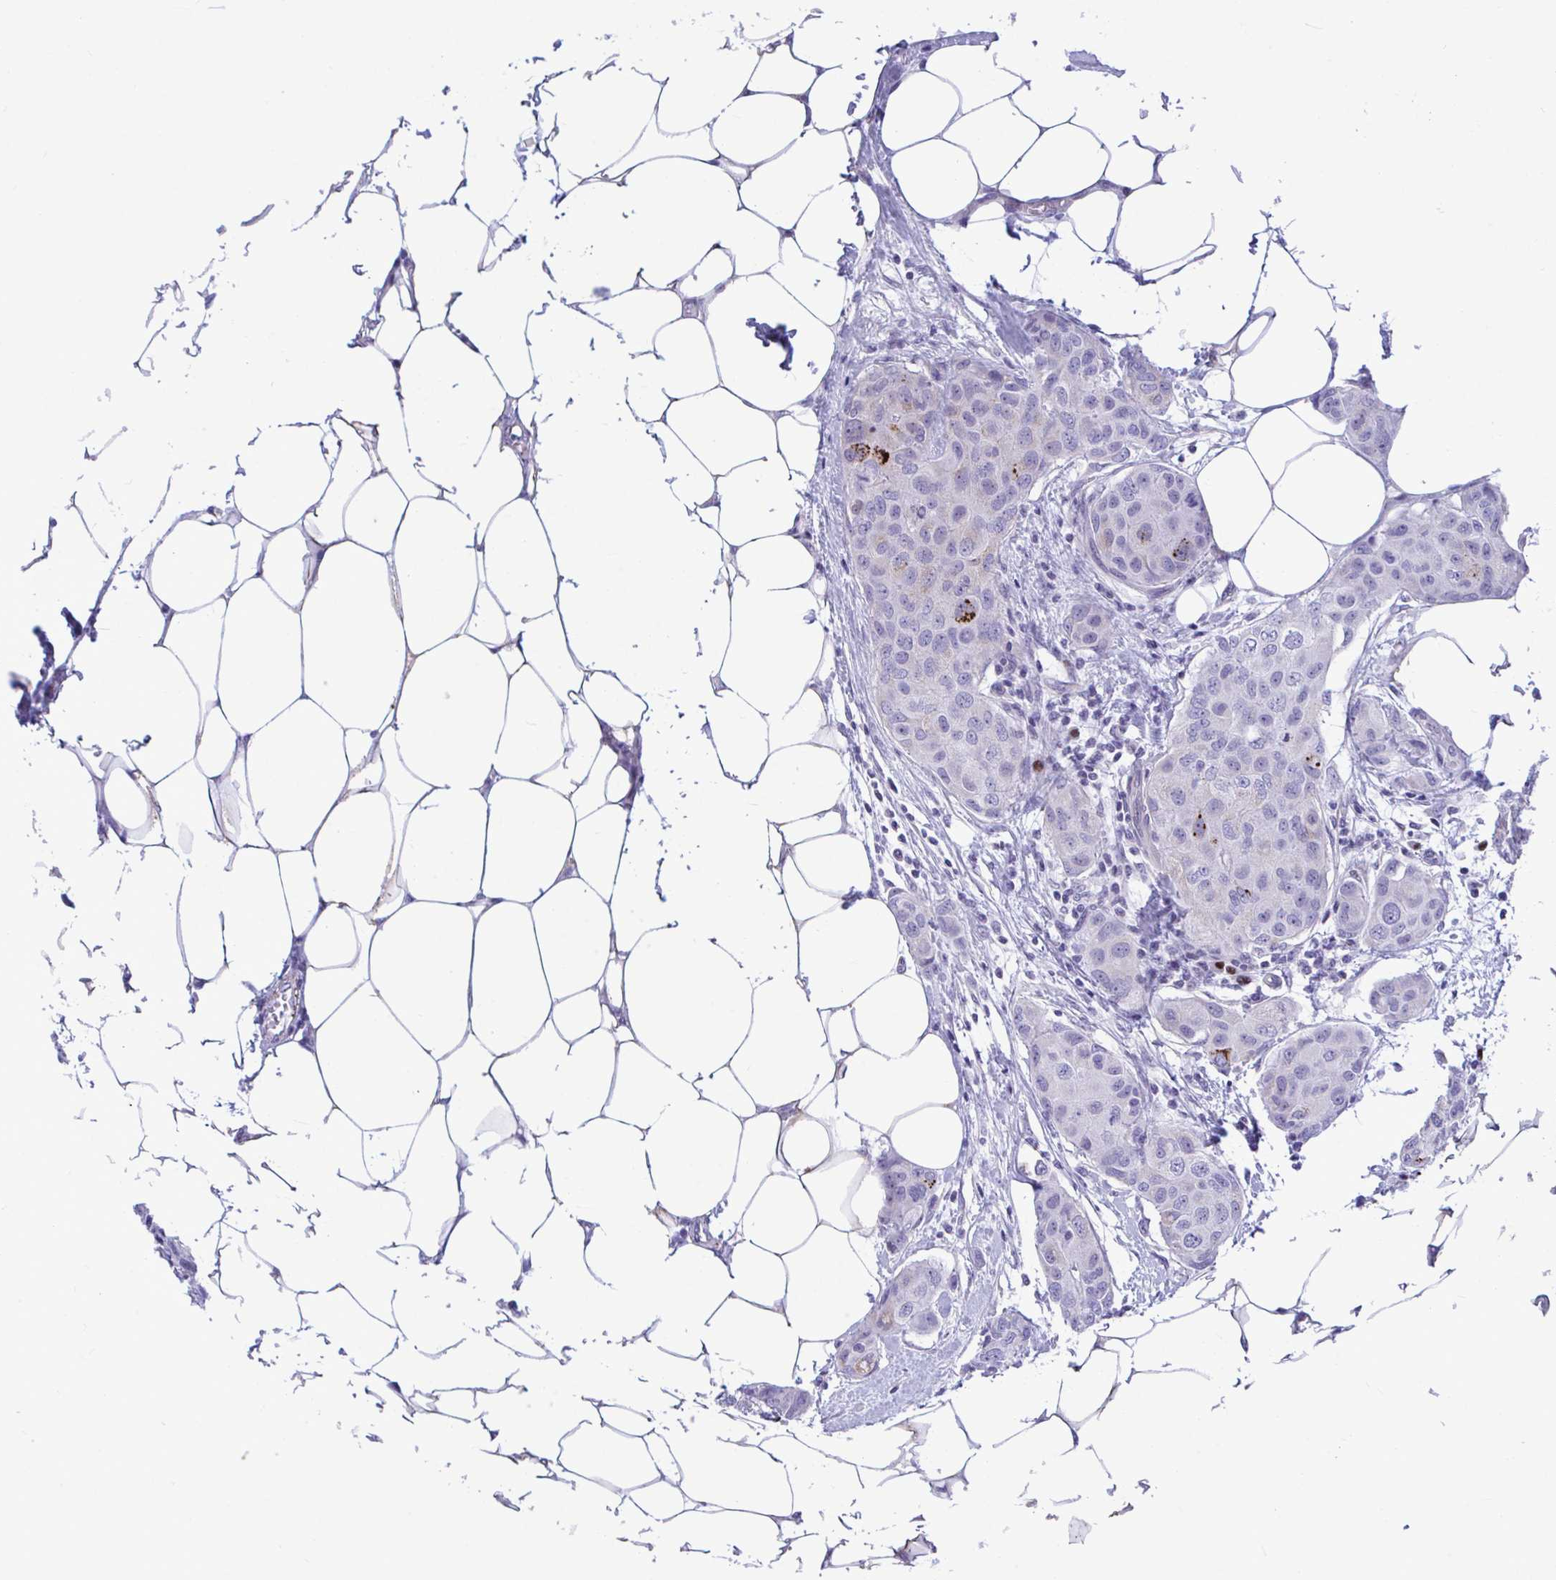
{"staining": {"intensity": "negative", "quantity": "none", "location": "none"}, "tissue": "breast cancer", "cell_type": "Tumor cells", "image_type": "cancer", "snomed": [{"axis": "morphology", "description": "Duct carcinoma"}, {"axis": "topography", "description": "Breast"}, {"axis": "topography", "description": "Lymph node"}], "caption": "Breast cancer (invasive ductal carcinoma) stained for a protein using IHC demonstrates no staining tumor cells.", "gene": "SLC25A51", "patient": {"sex": "female", "age": 80}}